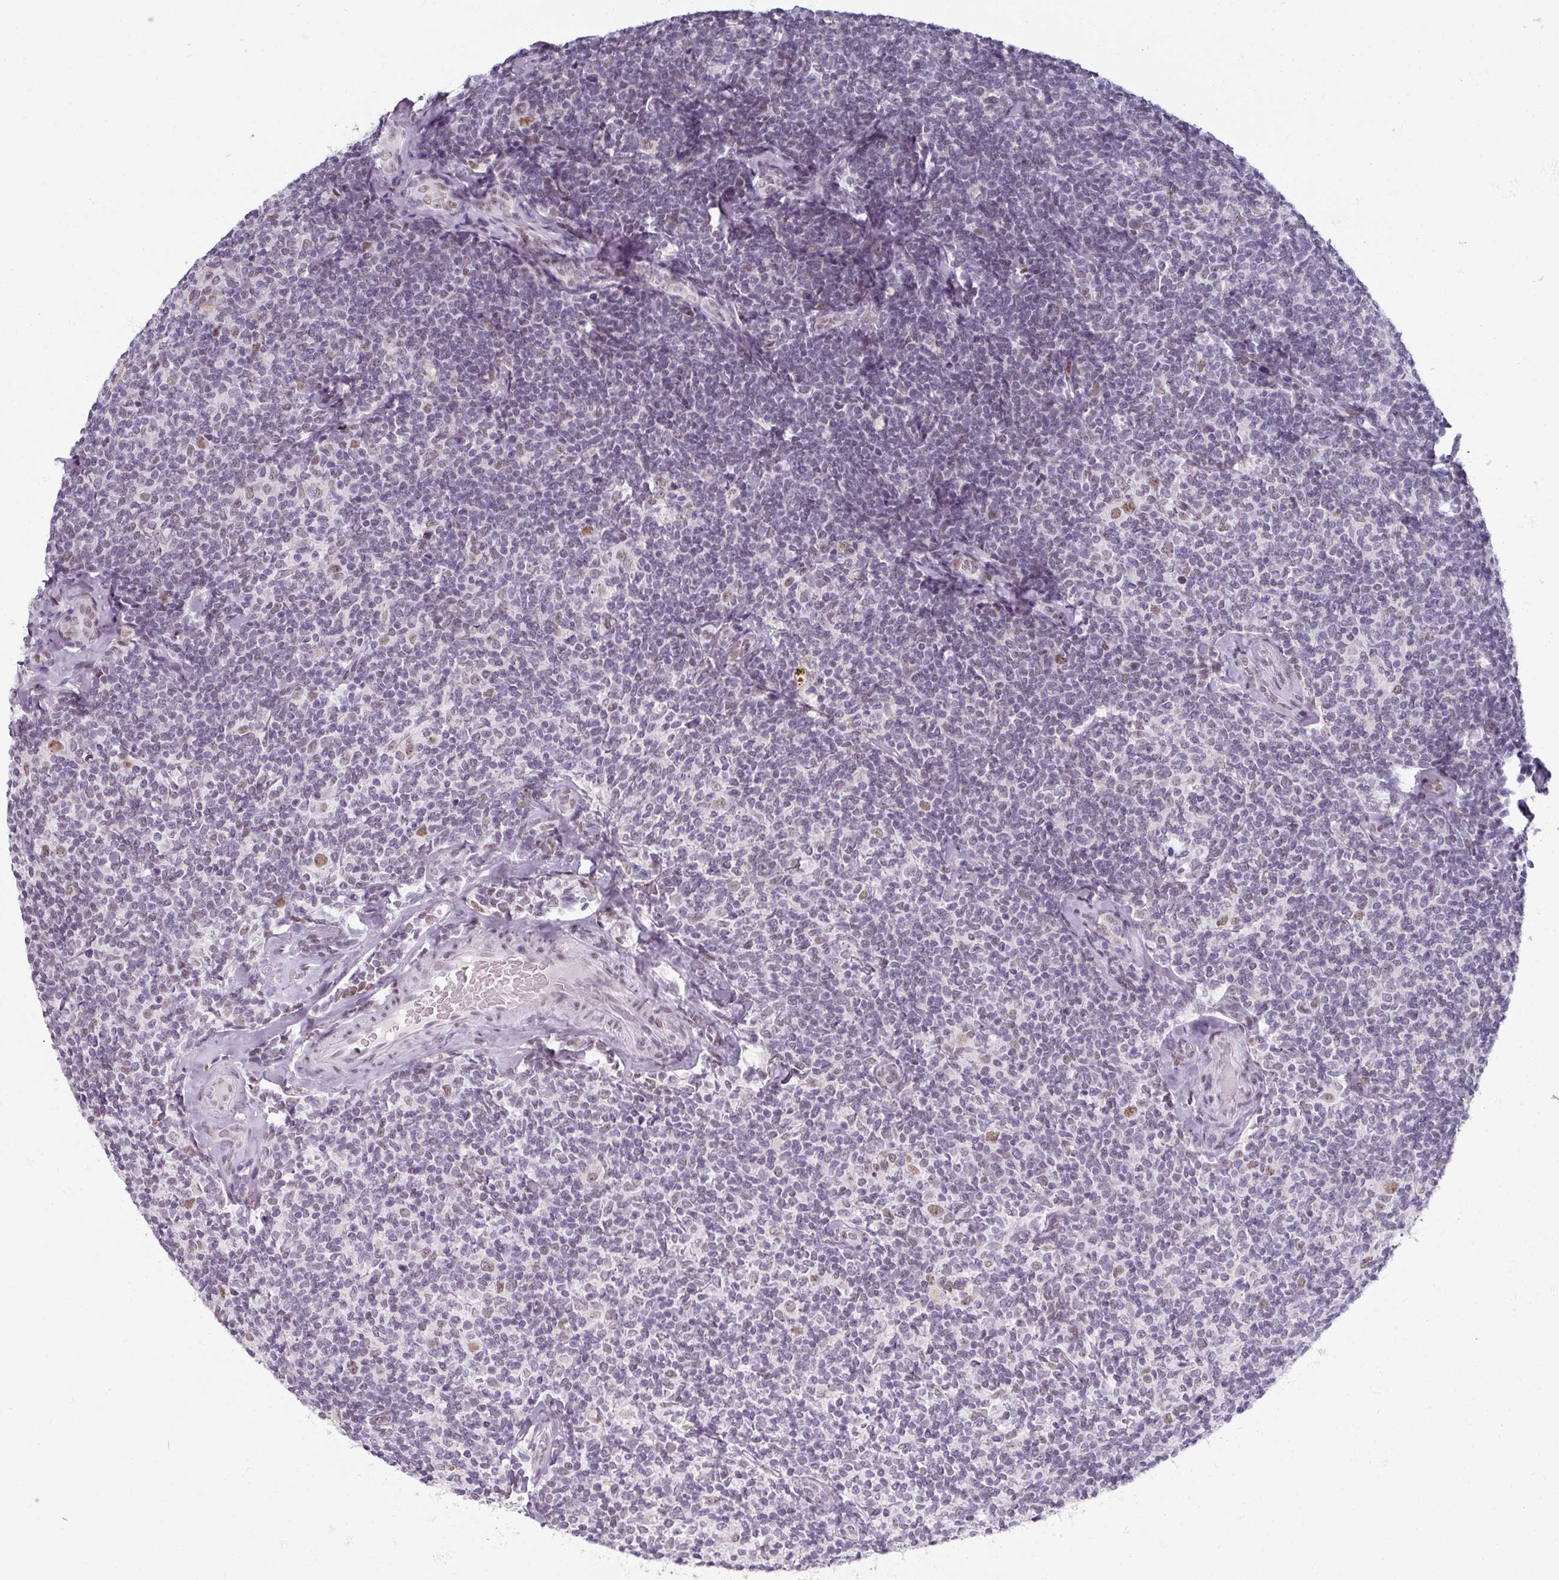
{"staining": {"intensity": "moderate", "quantity": "<25%", "location": "nuclear"}, "tissue": "lymphoma", "cell_type": "Tumor cells", "image_type": "cancer", "snomed": [{"axis": "morphology", "description": "Malignant lymphoma, non-Hodgkin's type, Low grade"}, {"axis": "topography", "description": "Lymph node"}], "caption": "Protein expression analysis of human low-grade malignant lymphoma, non-Hodgkin's type reveals moderate nuclear positivity in about <25% of tumor cells. (DAB (3,3'-diaminobenzidine) IHC with brightfield microscopy, high magnification).", "gene": "RIPOR3", "patient": {"sex": "female", "age": 56}}